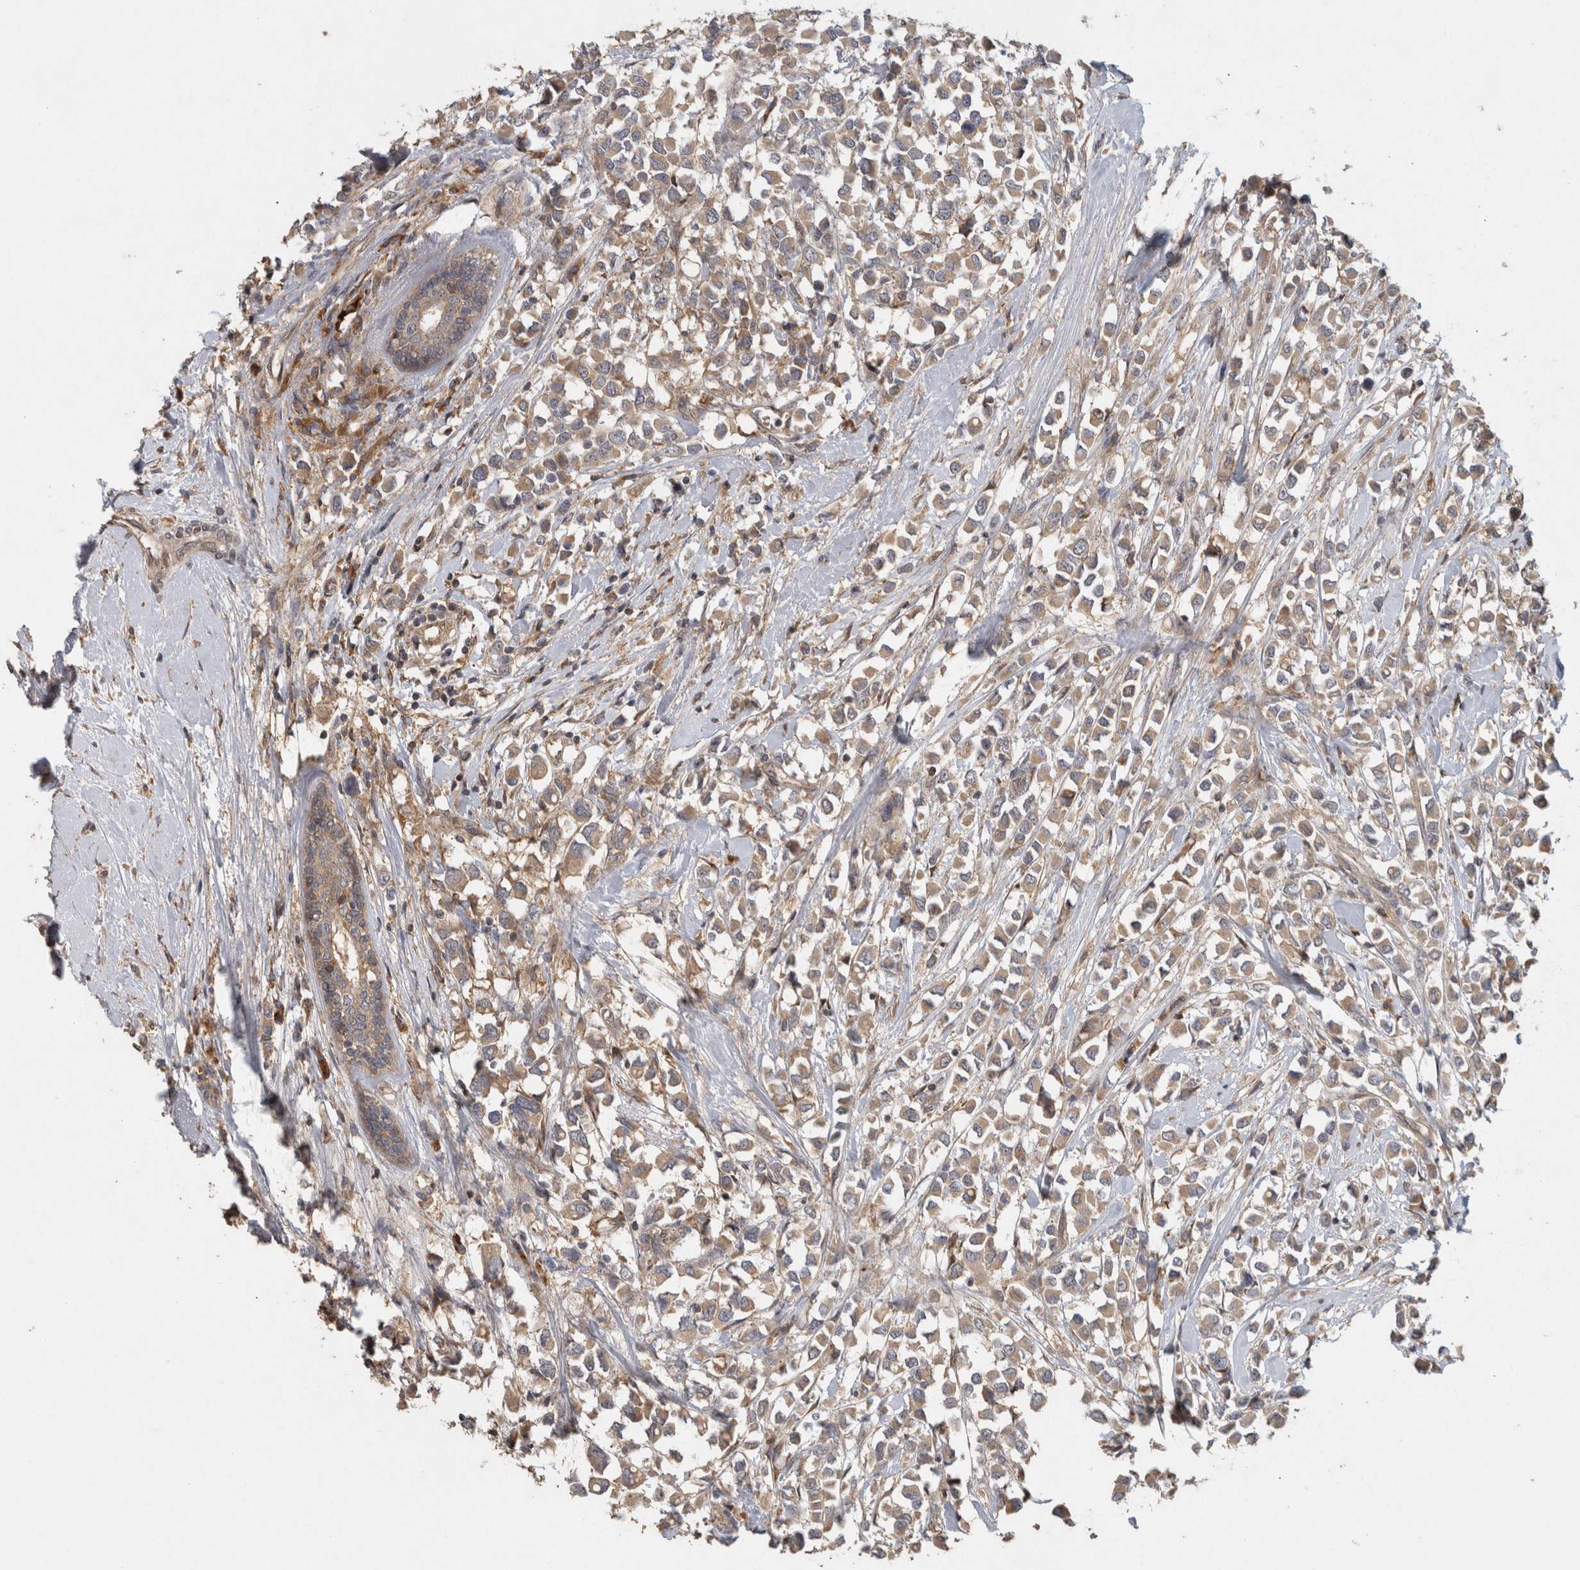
{"staining": {"intensity": "moderate", "quantity": ">75%", "location": "cytoplasmic/membranous"}, "tissue": "breast cancer", "cell_type": "Tumor cells", "image_type": "cancer", "snomed": [{"axis": "morphology", "description": "Duct carcinoma"}, {"axis": "topography", "description": "Breast"}], "caption": "High-magnification brightfield microscopy of breast cancer (invasive ductal carcinoma) stained with DAB (3,3'-diaminobenzidine) (brown) and counterstained with hematoxylin (blue). tumor cells exhibit moderate cytoplasmic/membranous expression is seen in approximately>75% of cells.", "gene": "VEPH1", "patient": {"sex": "female", "age": 61}}